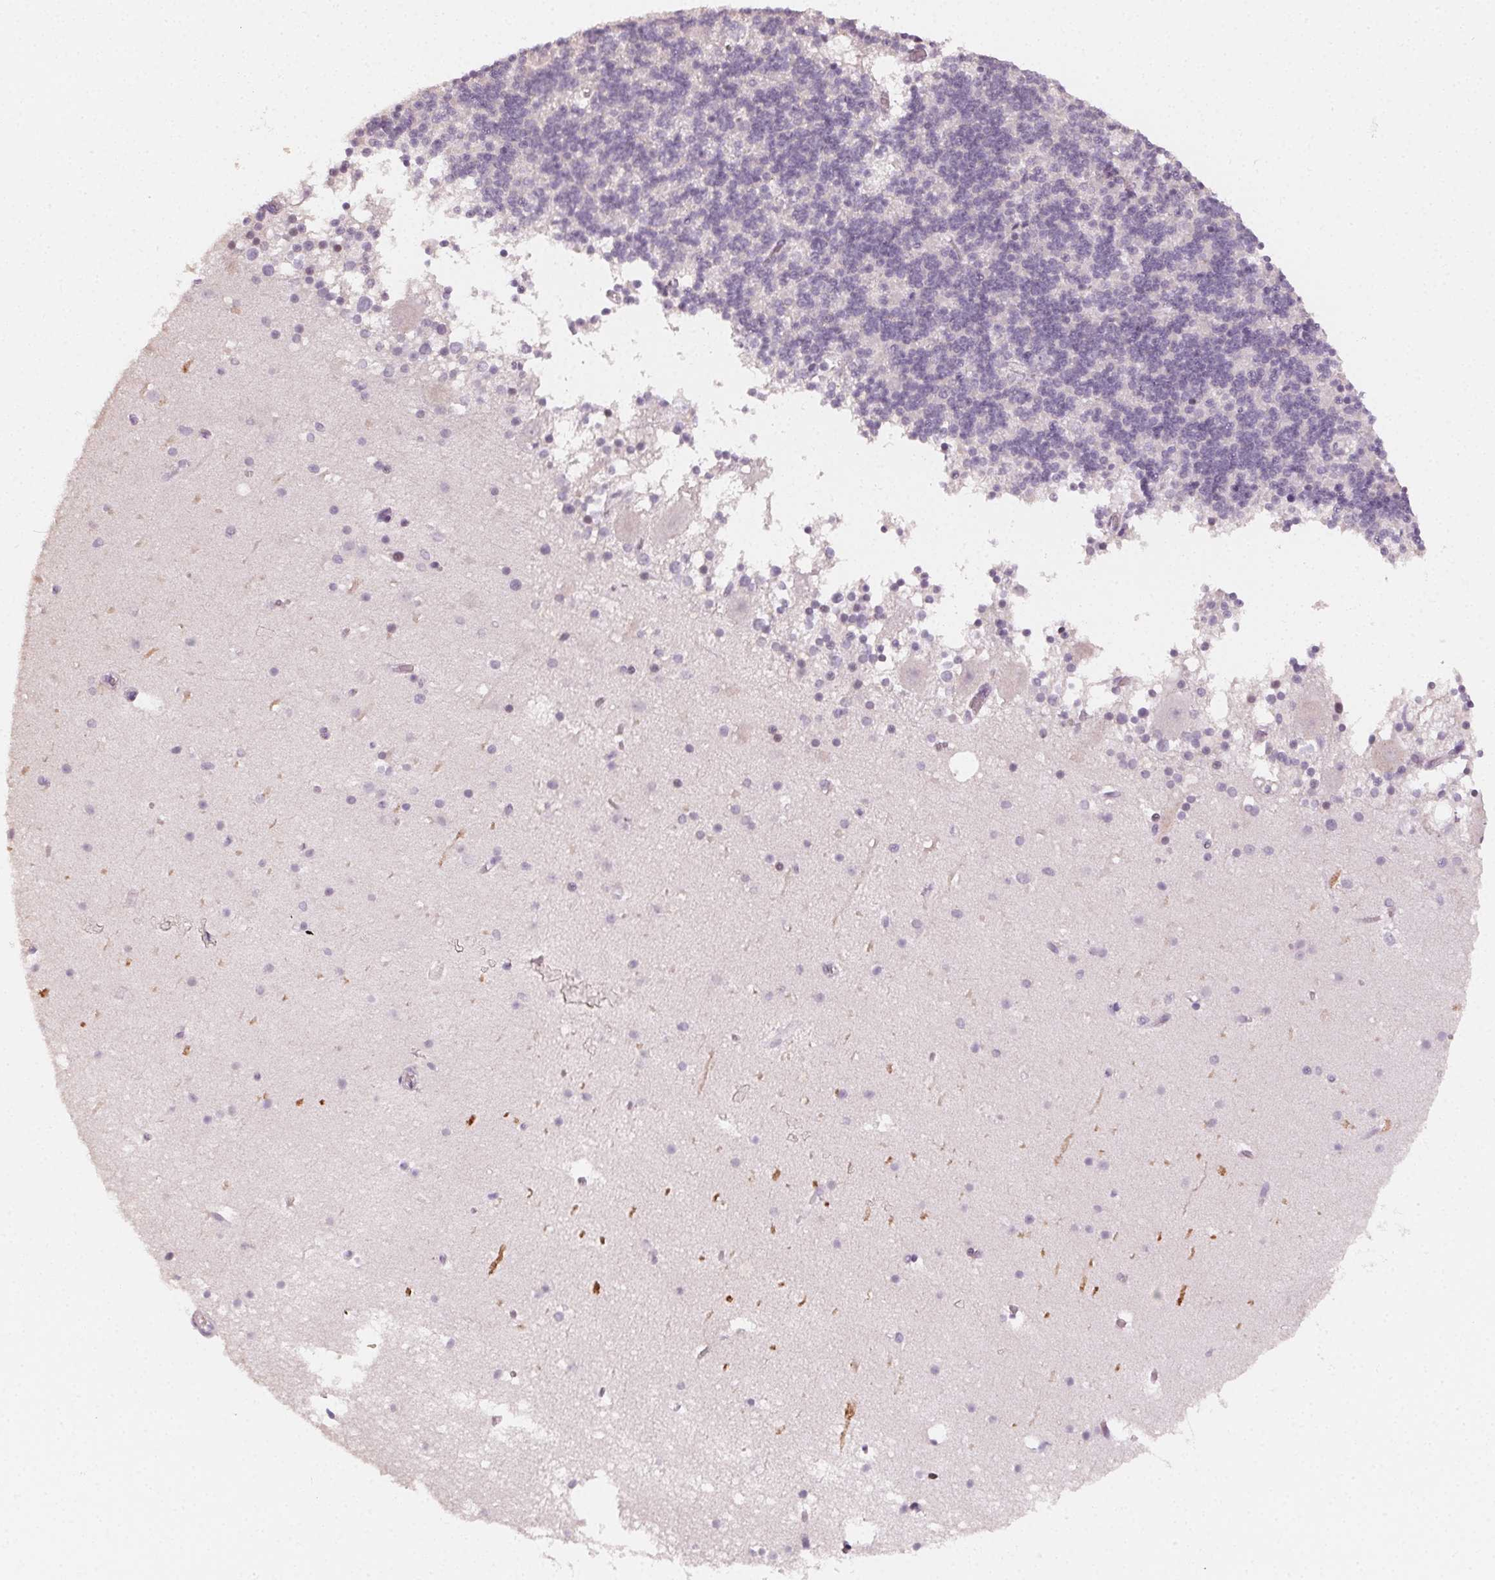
{"staining": {"intensity": "negative", "quantity": "none", "location": "none"}, "tissue": "cerebellum", "cell_type": "Cells in granular layer", "image_type": "normal", "snomed": [{"axis": "morphology", "description": "Normal tissue, NOS"}, {"axis": "topography", "description": "Cerebellum"}], "caption": "This is a histopathology image of immunohistochemistry (IHC) staining of normal cerebellum, which shows no staining in cells in granular layer.", "gene": "CCDC96", "patient": {"sex": "male", "age": 70}}